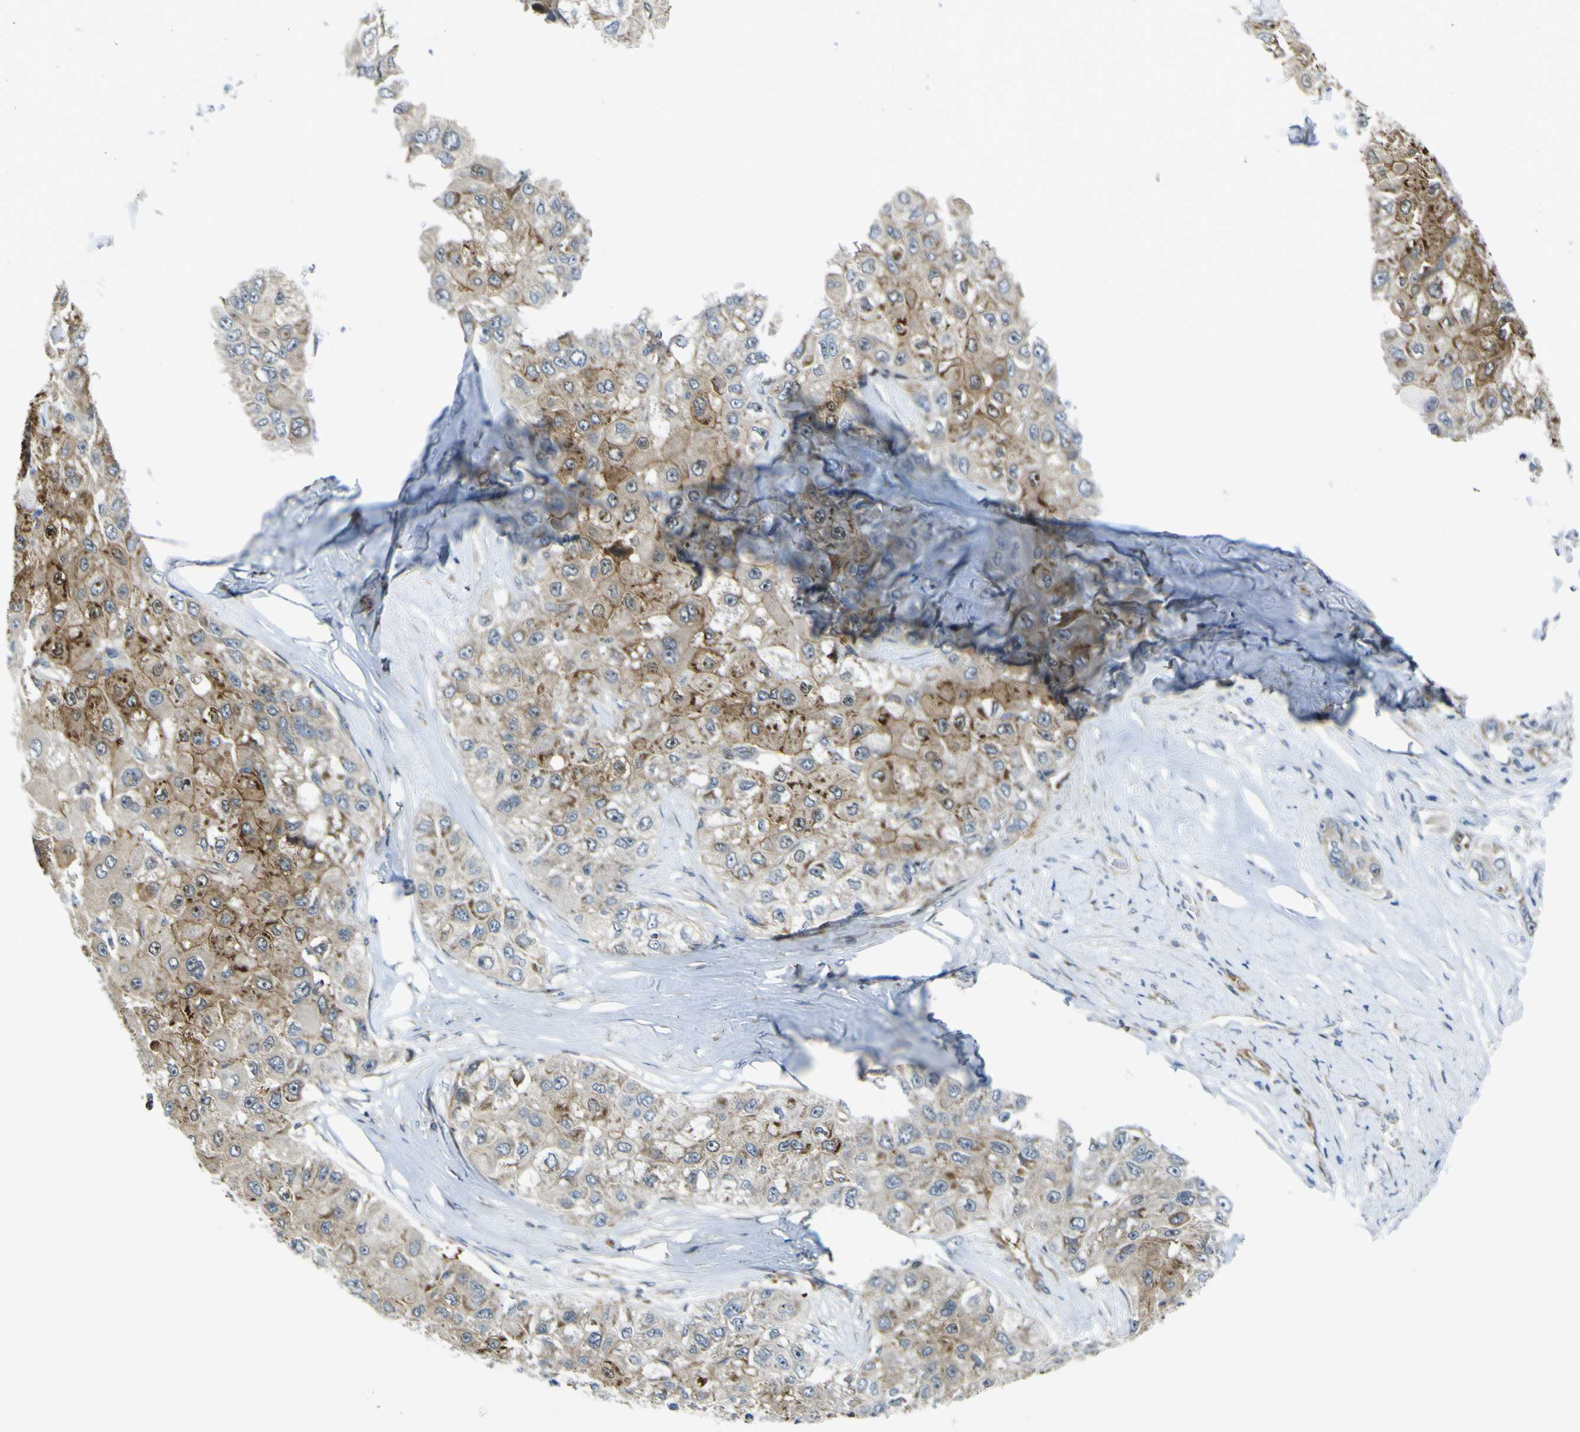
{"staining": {"intensity": "strong", "quantity": "25%-75%", "location": "cytoplasmic/membranous"}, "tissue": "liver cancer", "cell_type": "Tumor cells", "image_type": "cancer", "snomed": [{"axis": "morphology", "description": "Carcinoma, Hepatocellular, NOS"}, {"axis": "topography", "description": "Liver"}], "caption": "Liver hepatocellular carcinoma stained for a protein (brown) reveals strong cytoplasmic/membranous positive positivity in approximately 25%-75% of tumor cells.", "gene": "KDM7A", "patient": {"sex": "male", "age": 80}}